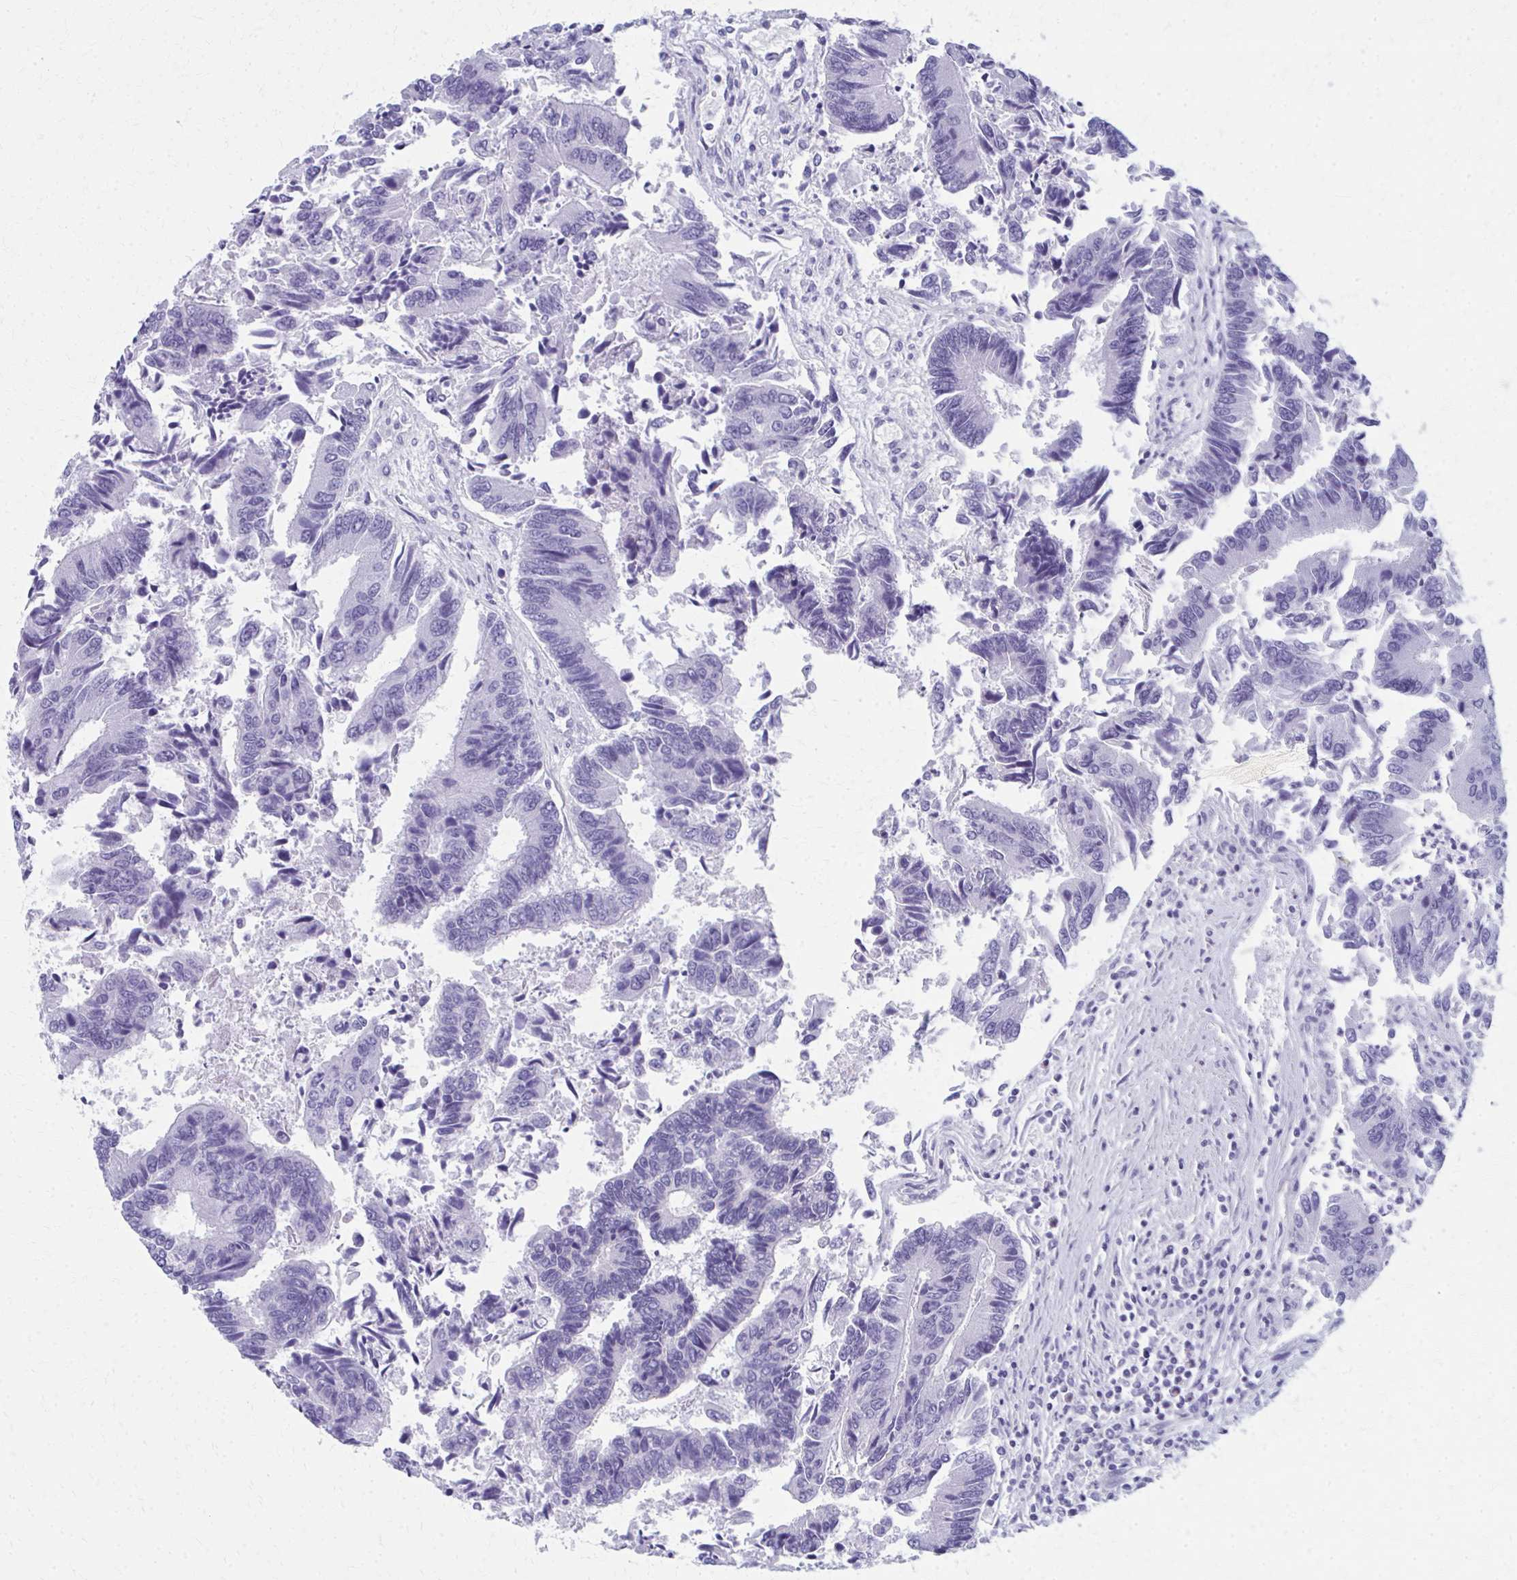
{"staining": {"intensity": "negative", "quantity": "none", "location": "none"}, "tissue": "colorectal cancer", "cell_type": "Tumor cells", "image_type": "cancer", "snomed": [{"axis": "morphology", "description": "Adenocarcinoma, NOS"}, {"axis": "topography", "description": "Colon"}], "caption": "High magnification brightfield microscopy of adenocarcinoma (colorectal) stained with DAB (brown) and counterstained with hematoxylin (blue): tumor cells show no significant expression.", "gene": "MPLKIP", "patient": {"sex": "female", "age": 67}}